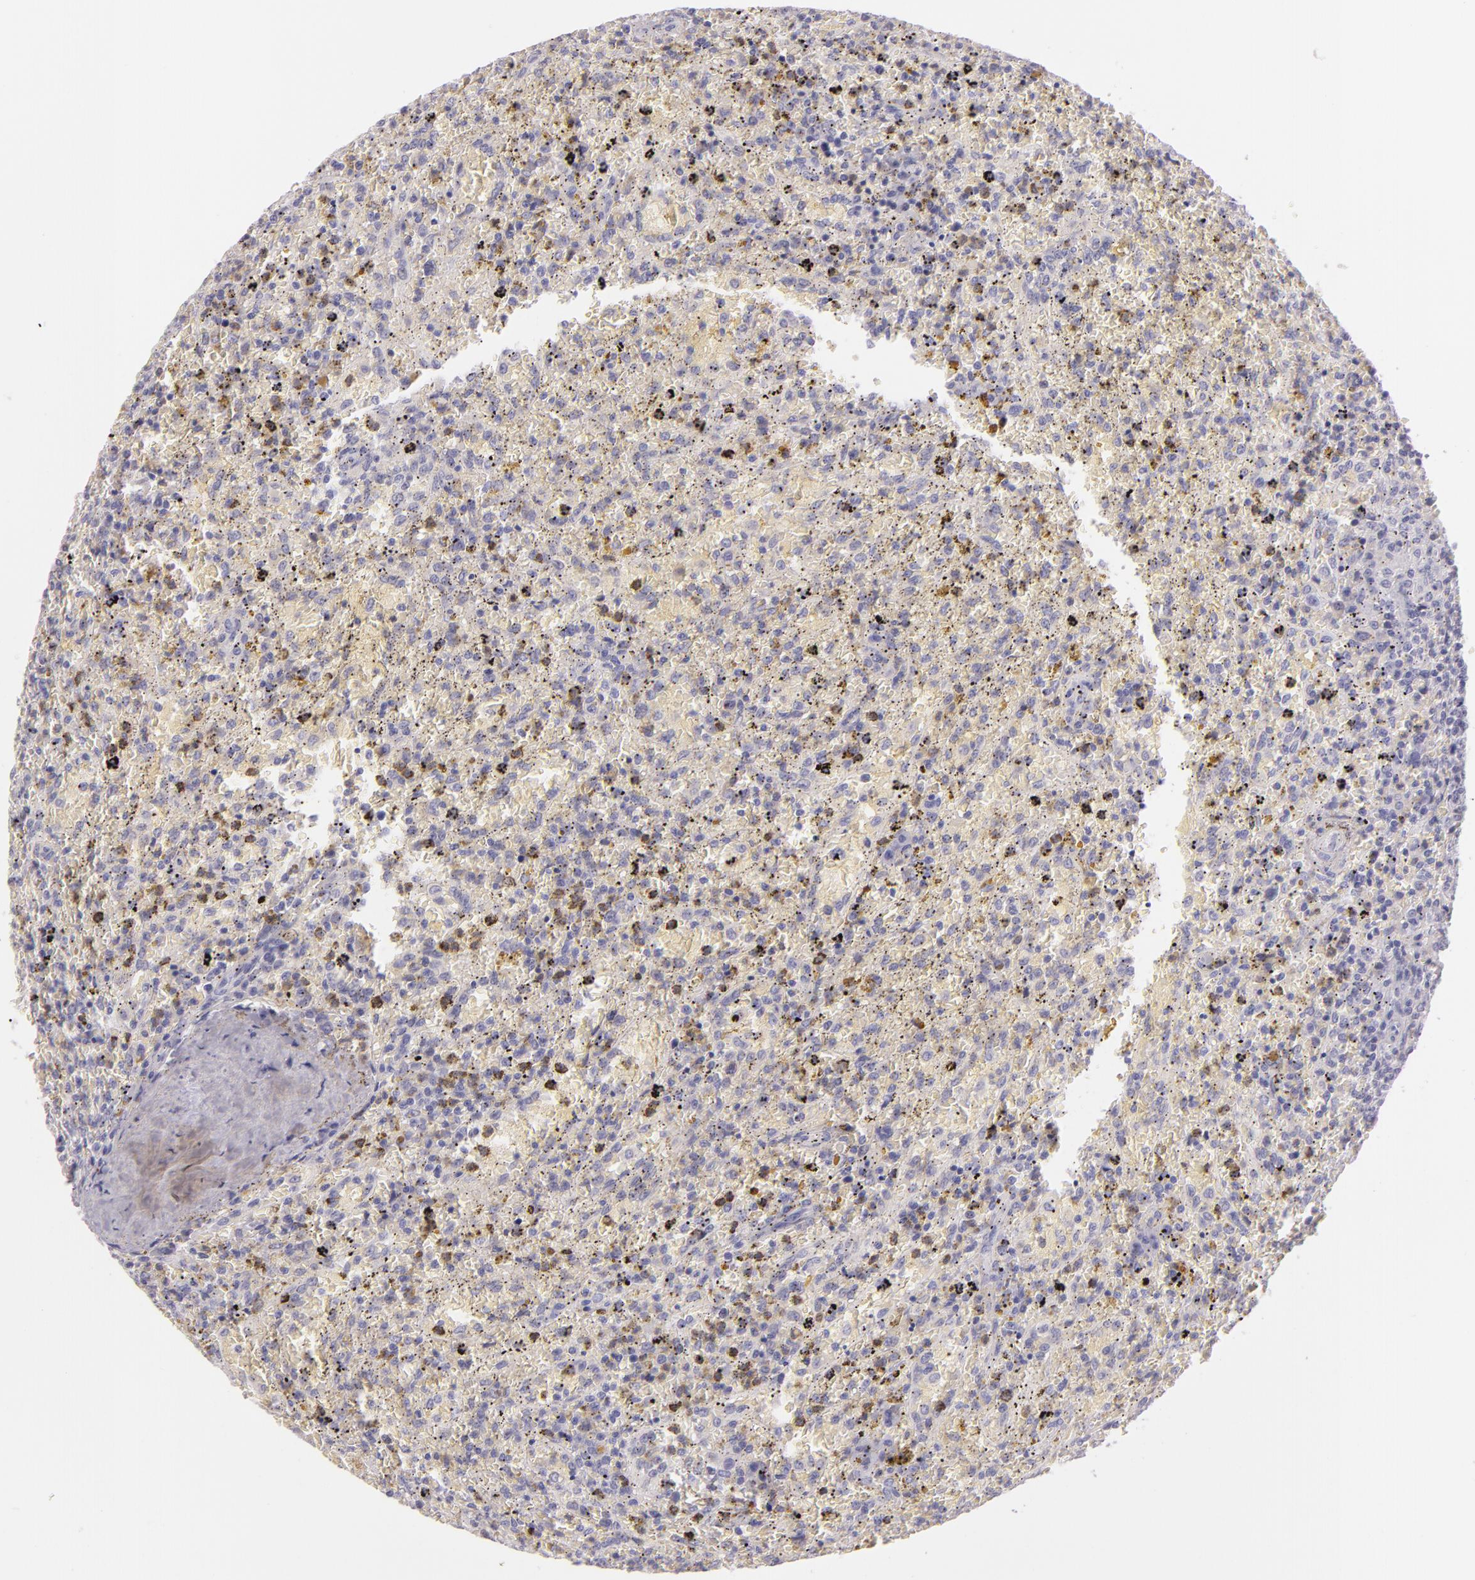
{"staining": {"intensity": "negative", "quantity": "none", "location": "none"}, "tissue": "lymphoma", "cell_type": "Tumor cells", "image_type": "cancer", "snomed": [{"axis": "morphology", "description": "Malignant lymphoma, non-Hodgkin's type, High grade"}, {"axis": "topography", "description": "Spleen"}, {"axis": "topography", "description": "Lymph node"}], "caption": "Lymphoma was stained to show a protein in brown. There is no significant staining in tumor cells. (DAB immunohistochemistry (IHC) with hematoxylin counter stain).", "gene": "CBS", "patient": {"sex": "female", "age": 70}}